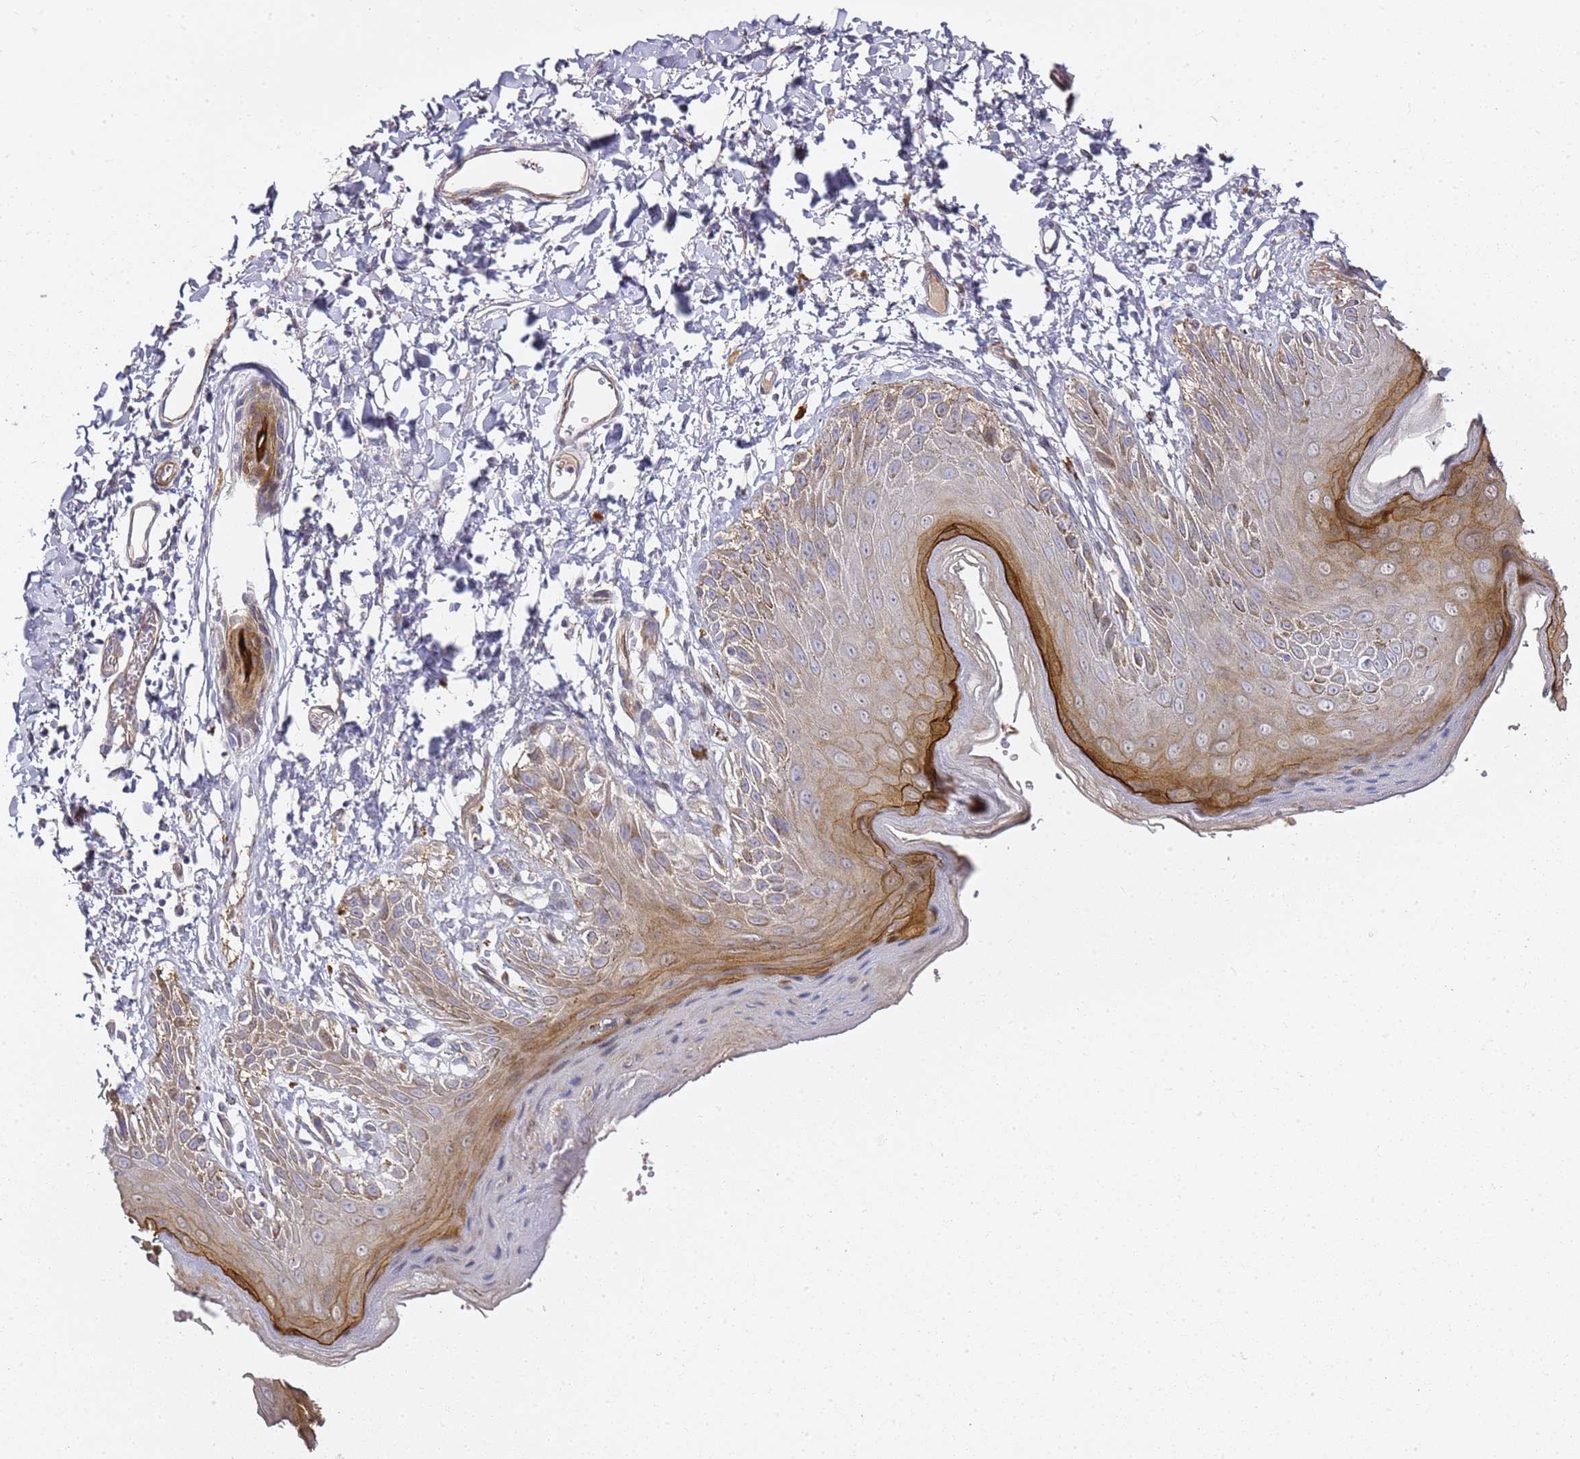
{"staining": {"intensity": "strong", "quantity": "<25%", "location": "cytoplasmic/membranous"}, "tissue": "skin", "cell_type": "Epidermal cells", "image_type": "normal", "snomed": [{"axis": "morphology", "description": "Normal tissue, NOS"}, {"axis": "topography", "description": "Anal"}], "caption": "About <25% of epidermal cells in benign skin exhibit strong cytoplasmic/membranous protein expression as visualized by brown immunohistochemical staining.", "gene": "EPS8L1", "patient": {"sex": "male", "age": 44}}